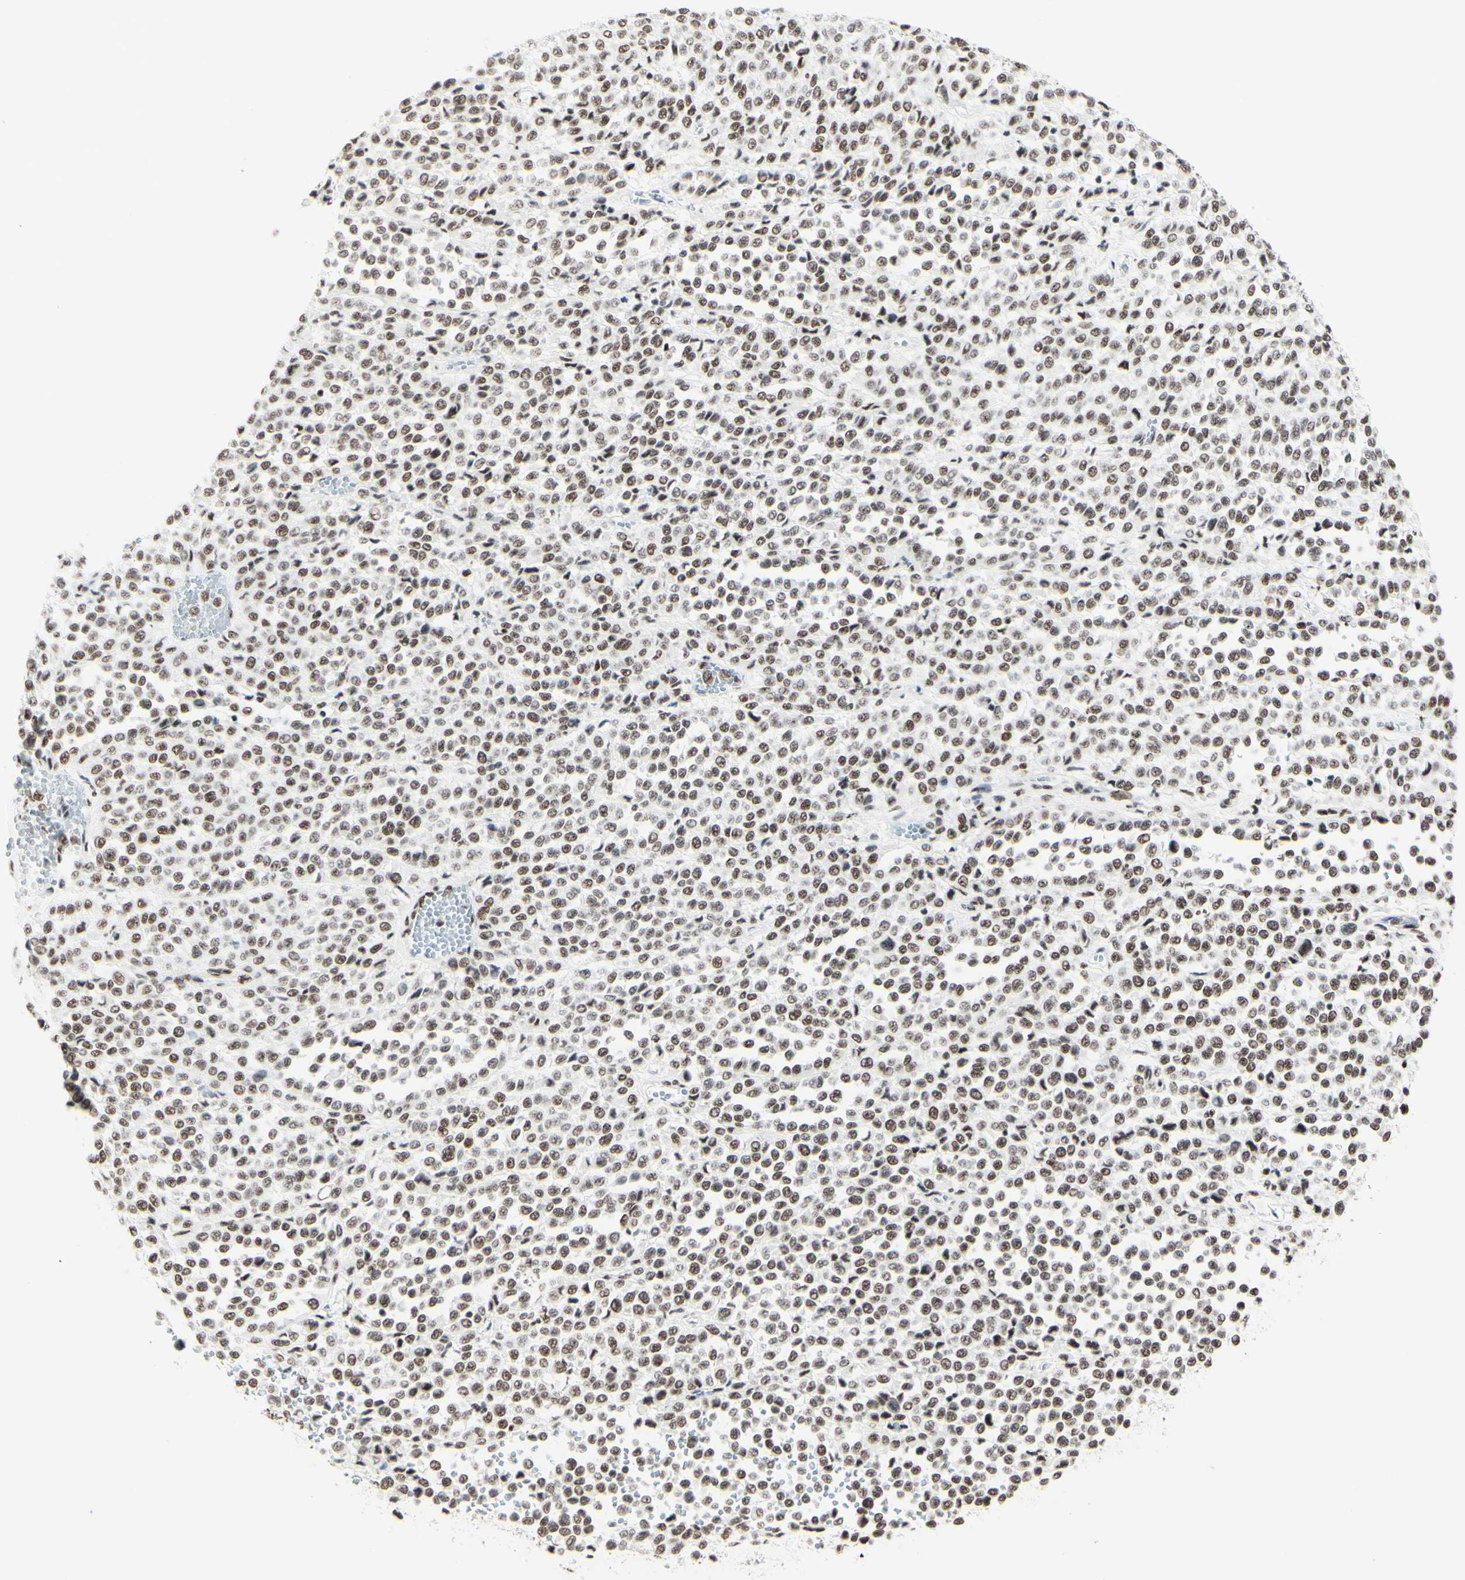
{"staining": {"intensity": "negative", "quantity": "none", "location": "none"}, "tissue": "melanoma", "cell_type": "Tumor cells", "image_type": "cancer", "snomed": [{"axis": "morphology", "description": "Malignant melanoma, Metastatic site"}, {"axis": "topography", "description": "Pancreas"}], "caption": "Protein analysis of malignant melanoma (metastatic site) demonstrates no significant expression in tumor cells. (Stains: DAB immunohistochemistry with hematoxylin counter stain, Microscopy: brightfield microscopy at high magnification).", "gene": "WTAP", "patient": {"sex": "female", "age": 30}}